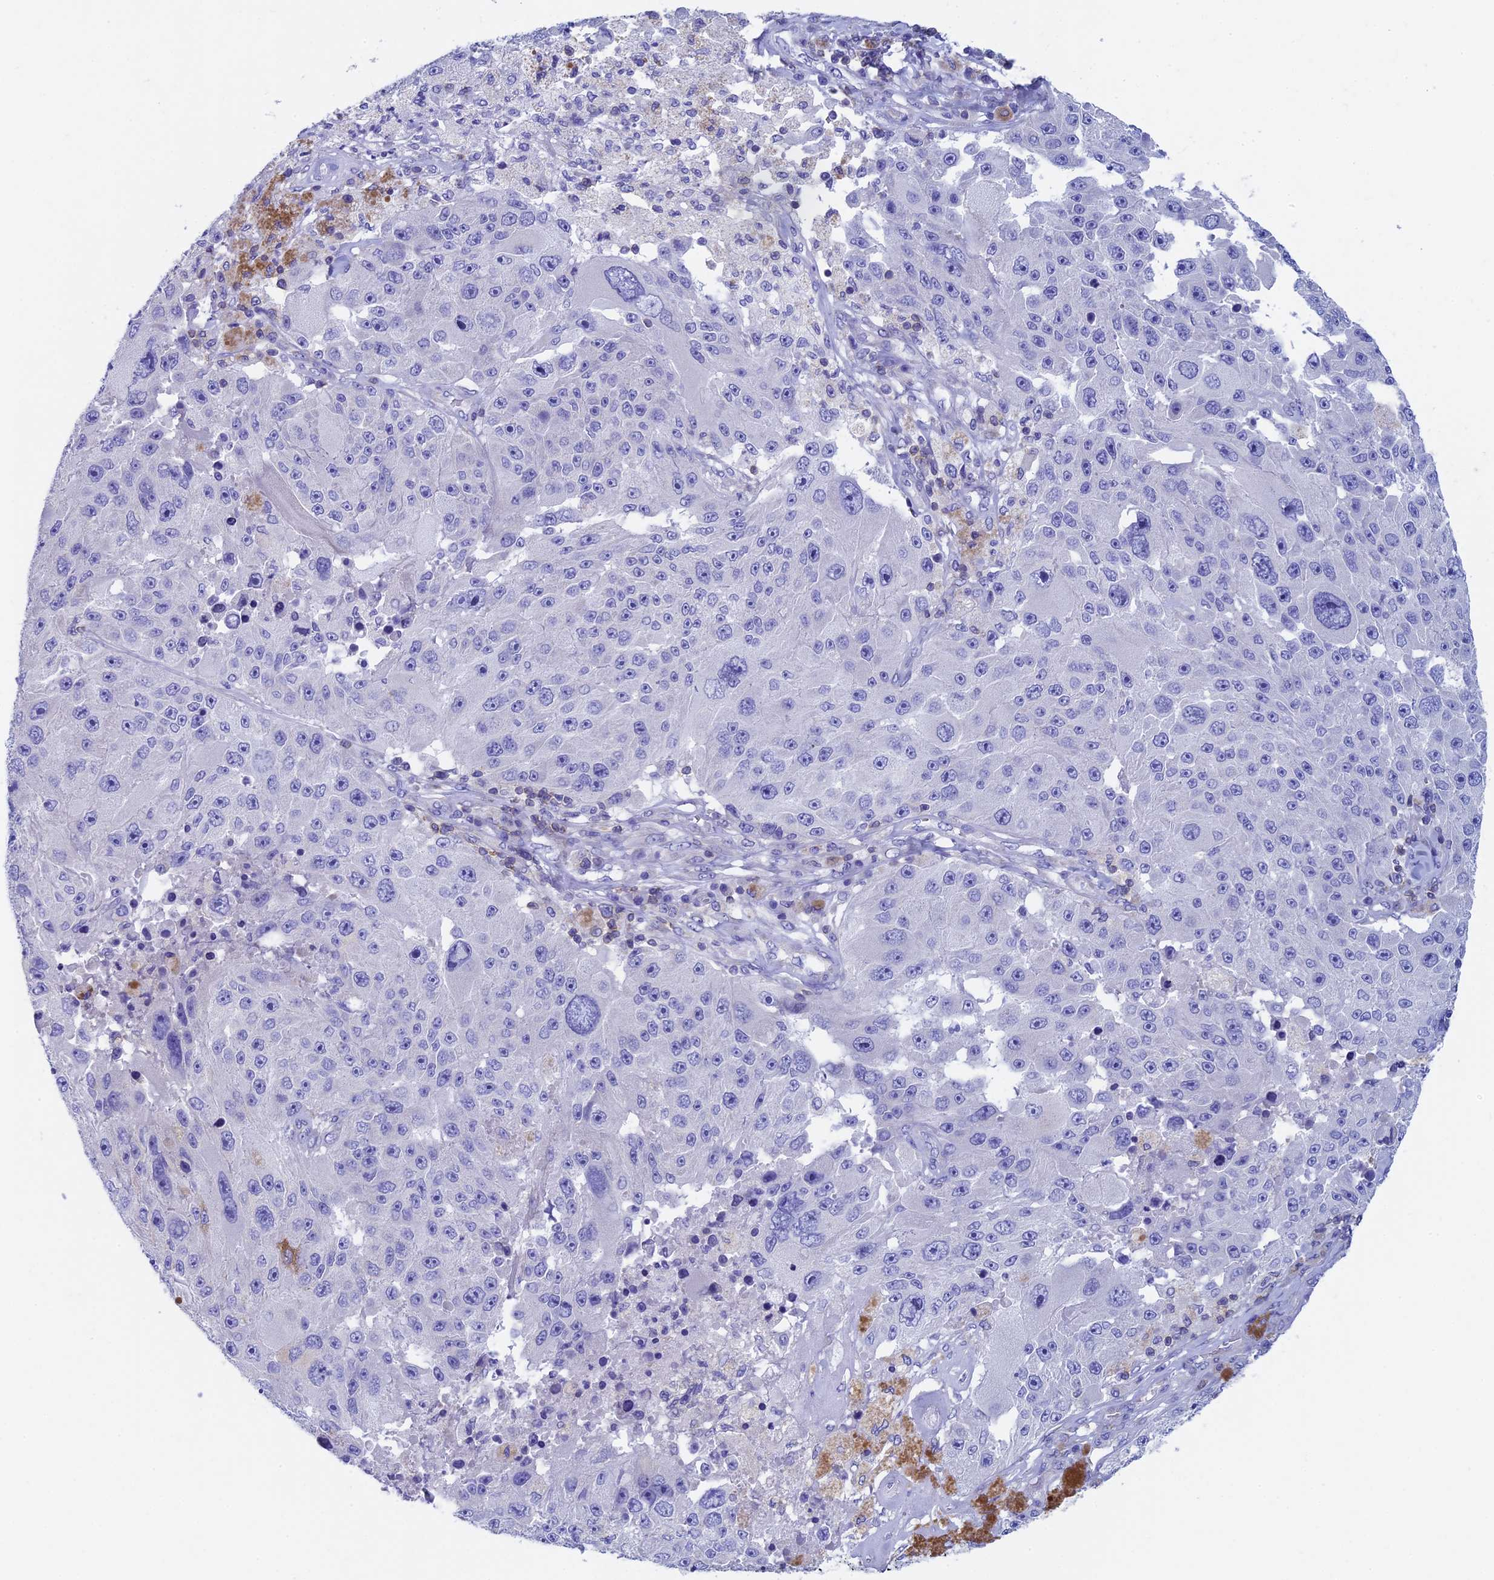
{"staining": {"intensity": "negative", "quantity": "none", "location": "none"}, "tissue": "melanoma", "cell_type": "Tumor cells", "image_type": "cancer", "snomed": [{"axis": "morphology", "description": "Malignant melanoma, Metastatic site"}, {"axis": "topography", "description": "Lymph node"}], "caption": "A micrograph of human malignant melanoma (metastatic site) is negative for staining in tumor cells.", "gene": "SEPTIN1", "patient": {"sex": "male", "age": 62}}